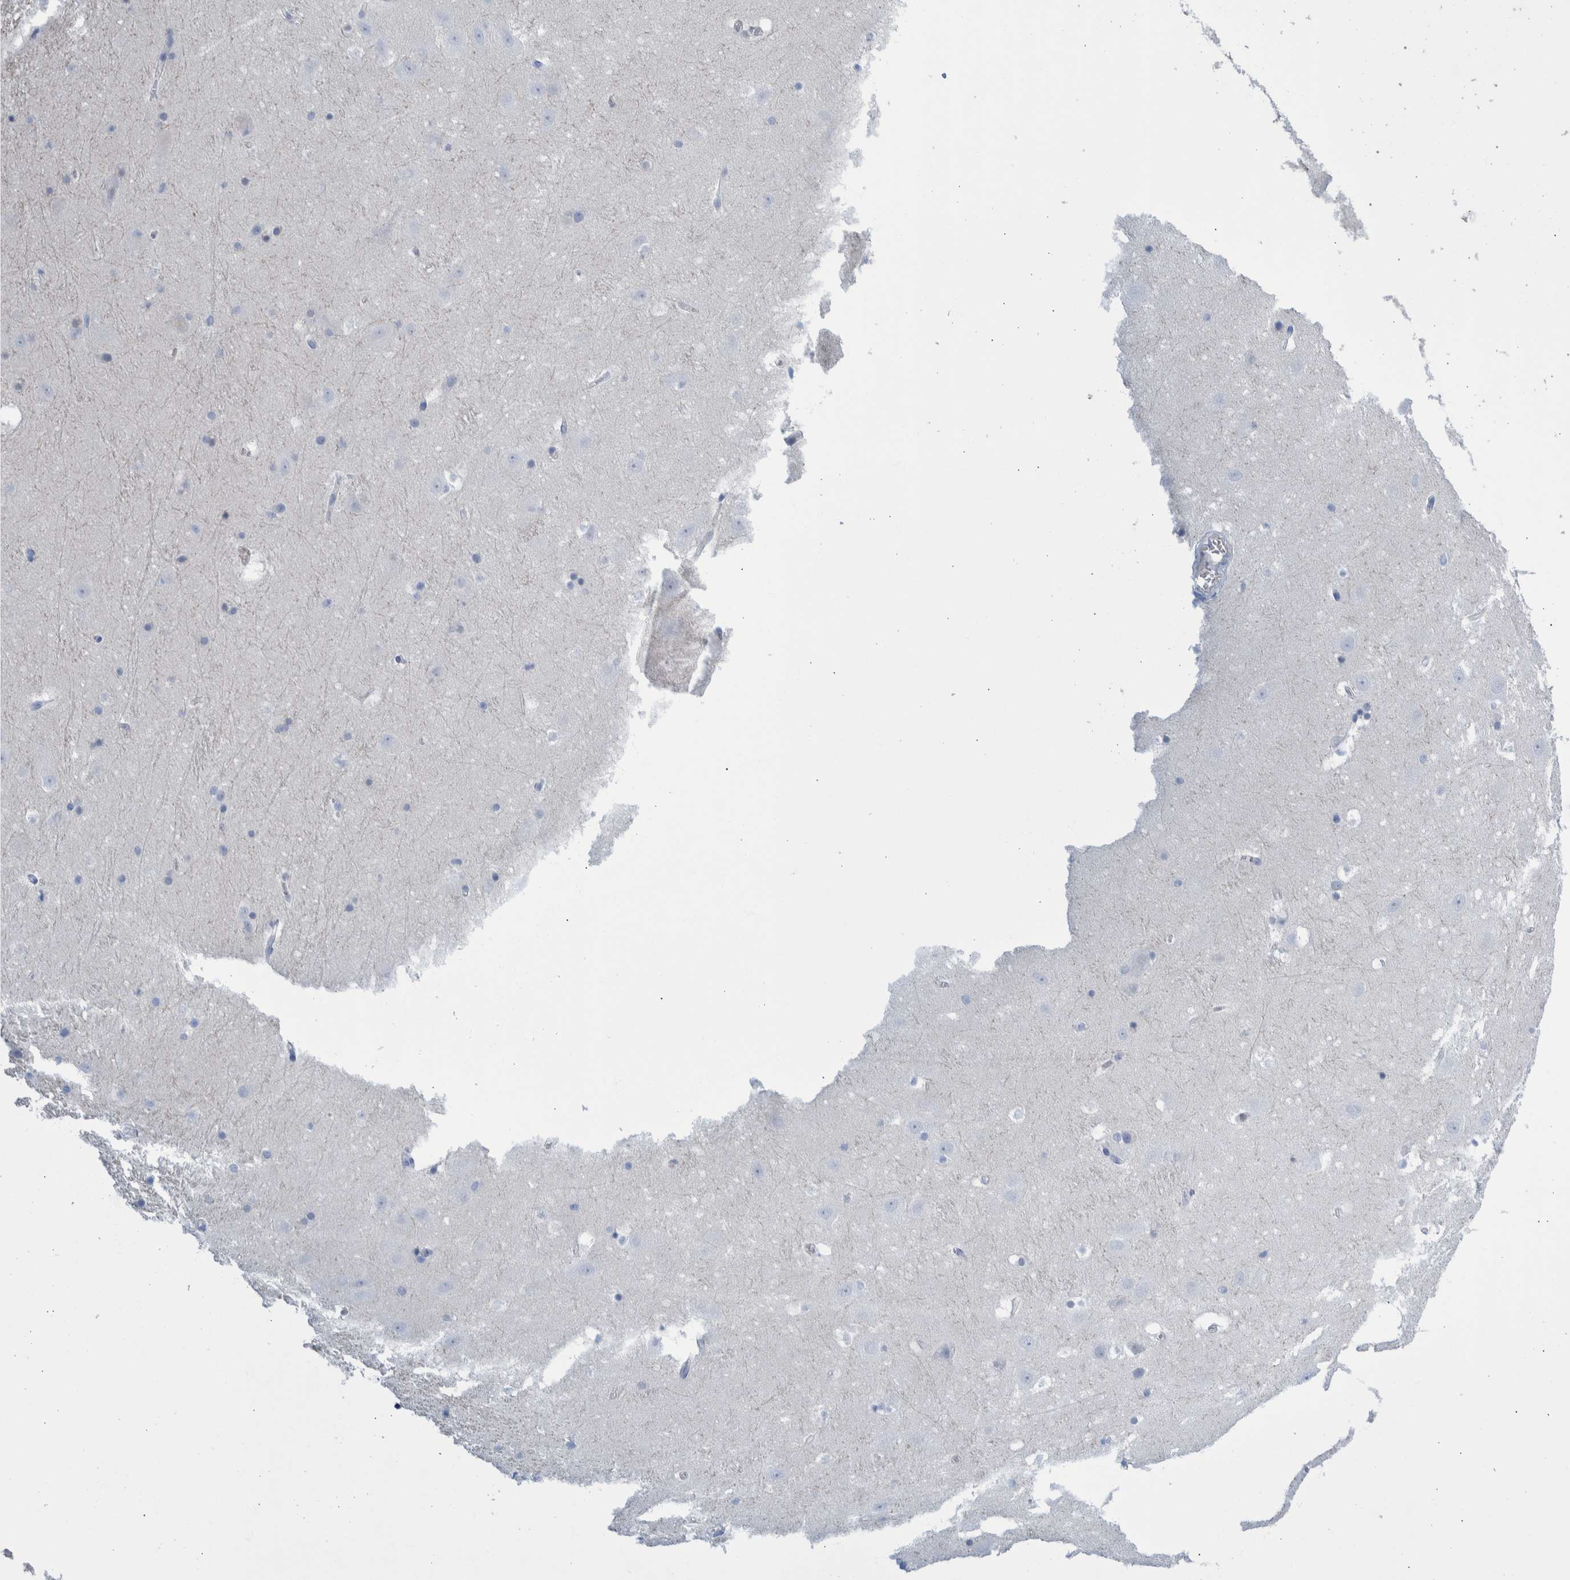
{"staining": {"intensity": "negative", "quantity": "none", "location": "none"}, "tissue": "hippocampus", "cell_type": "Glial cells", "image_type": "normal", "snomed": [{"axis": "morphology", "description": "Normal tissue, NOS"}, {"axis": "topography", "description": "Hippocampus"}], "caption": "Immunohistochemistry photomicrograph of normal hippocampus stained for a protein (brown), which reveals no expression in glial cells. The staining was performed using DAB (3,3'-diaminobenzidine) to visualize the protein expression in brown, while the nuclei were stained in blue with hematoxylin (Magnification: 20x).", "gene": "SLC34A3", "patient": {"sex": "male", "age": 45}}